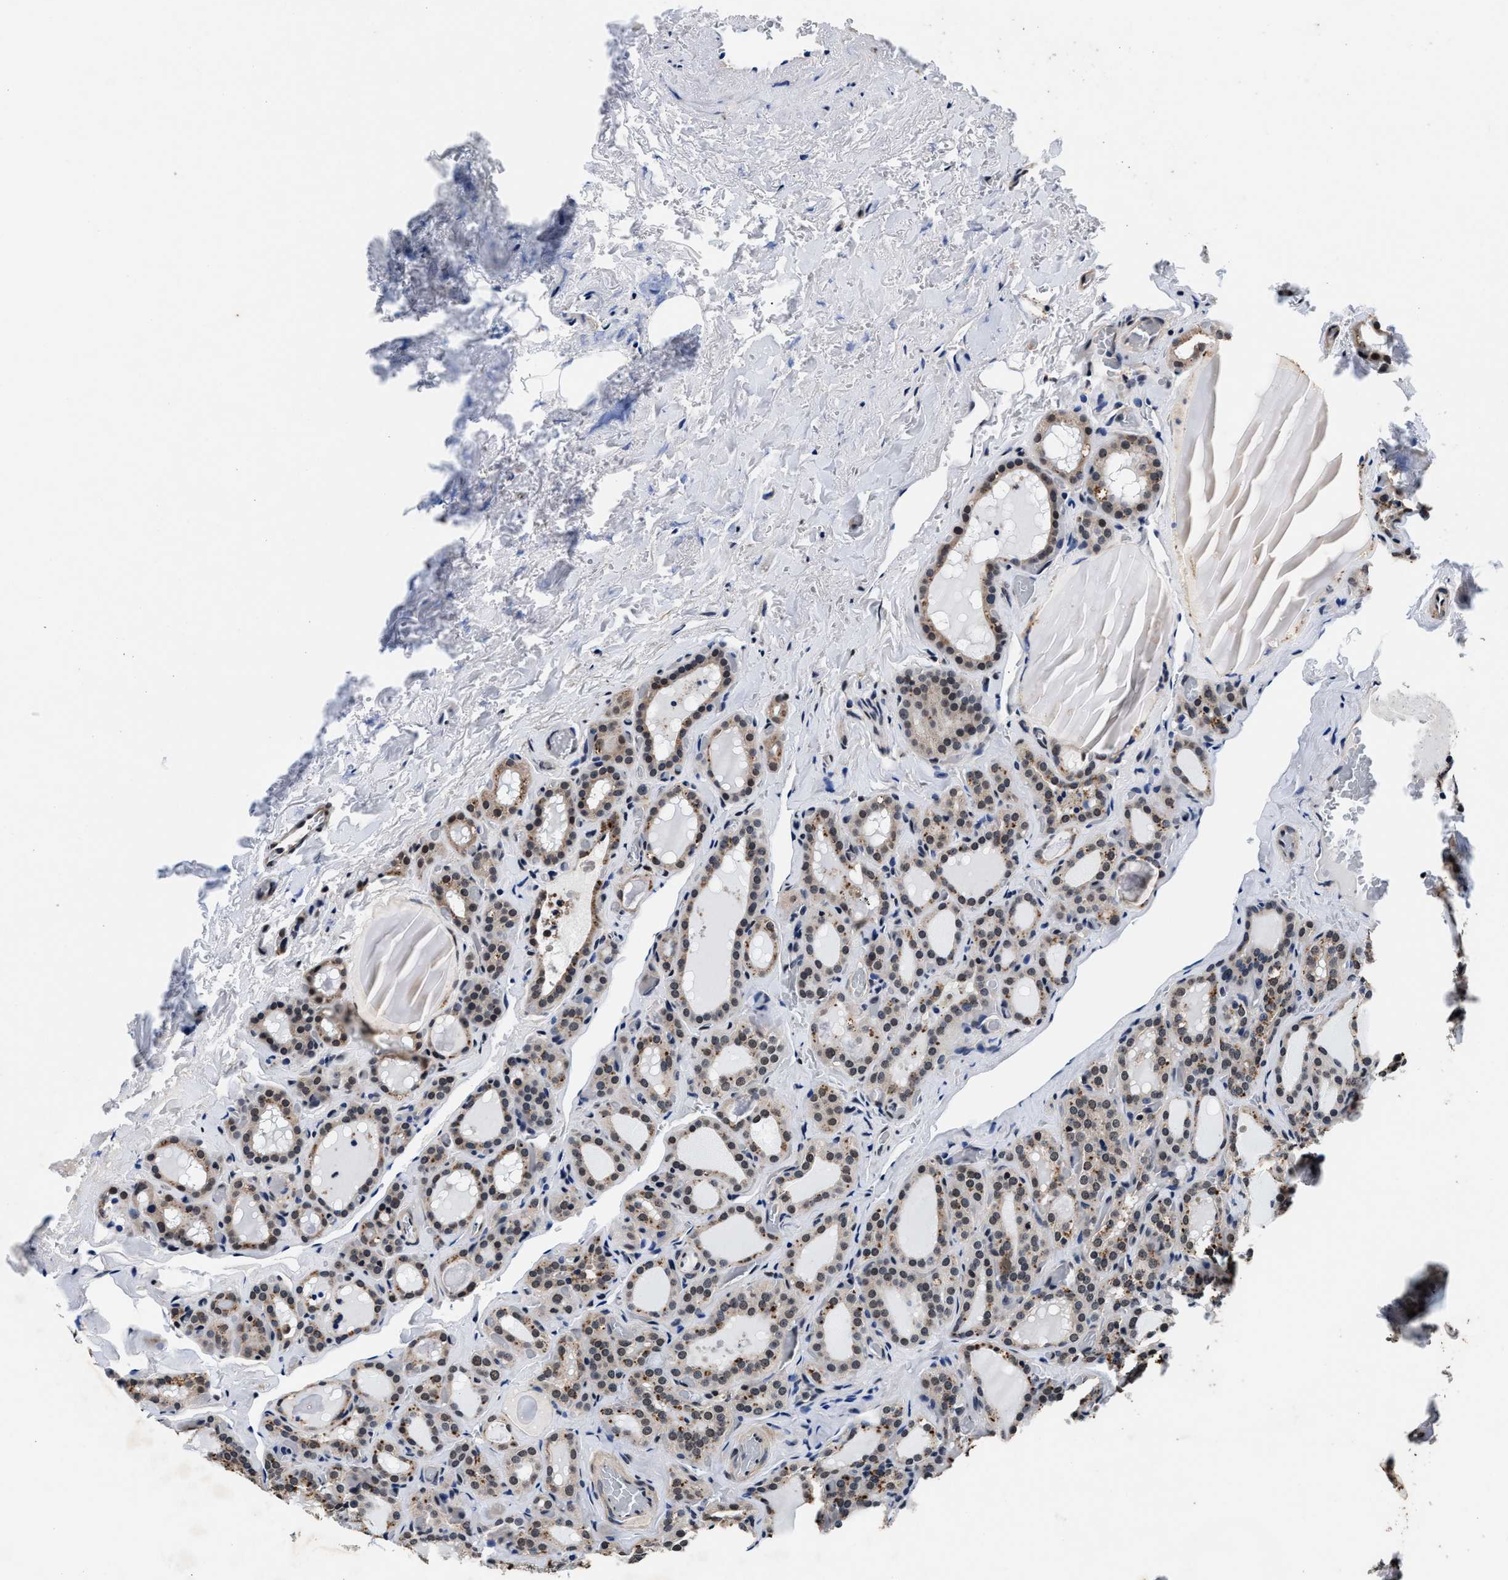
{"staining": {"intensity": "weak", "quantity": ">75%", "location": "cytoplasmic/membranous"}, "tissue": "parathyroid gland", "cell_type": "Glandular cells", "image_type": "normal", "snomed": [{"axis": "morphology", "description": "Normal tissue, NOS"}, {"axis": "morphology", "description": "Adenoma, NOS"}, {"axis": "topography", "description": "Parathyroid gland"}], "caption": "An IHC image of normal tissue is shown. Protein staining in brown labels weak cytoplasmic/membranous positivity in parathyroid gland within glandular cells. Nuclei are stained in blue.", "gene": "USP16", "patient": {"sex": "female", "age": 58}}